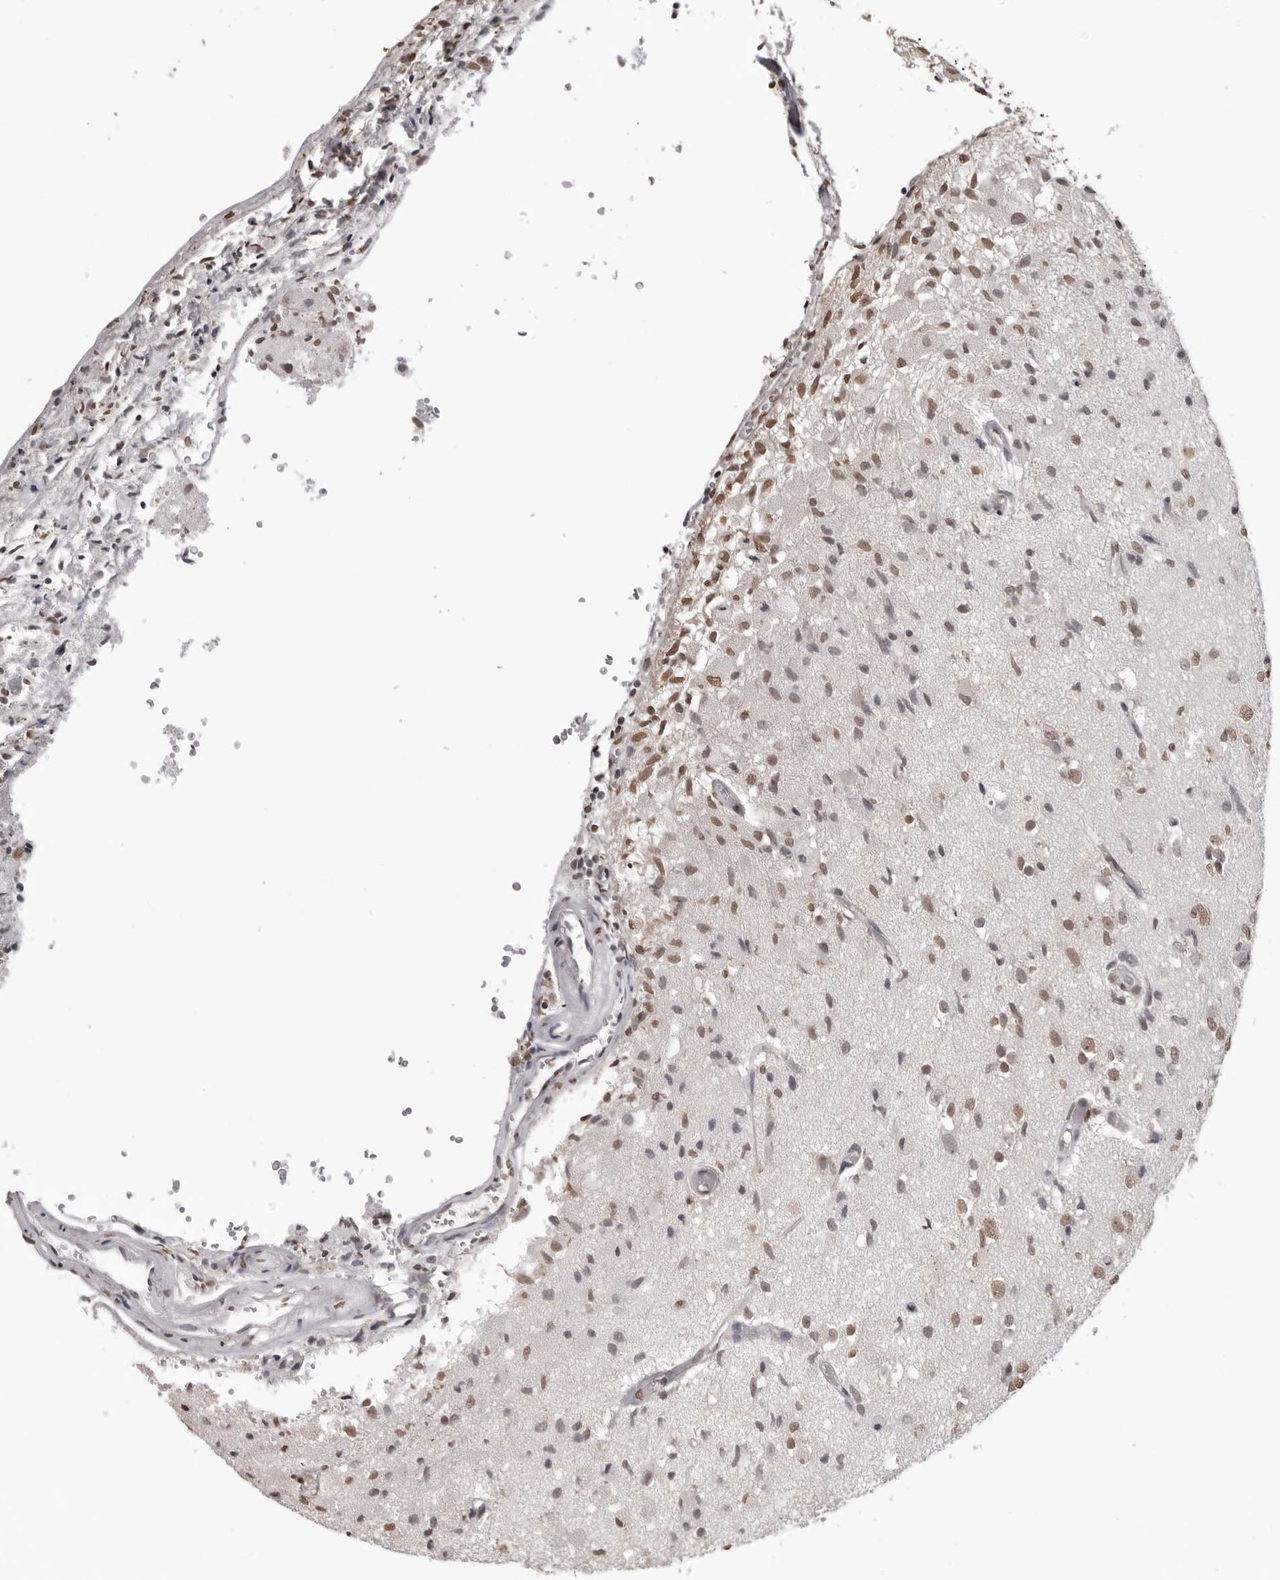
{"staining": {"intensity": "moderate", "quantity": ">75%", "location": "nuclear"}, "tissue": "glioma", "cell_type": "Tumor cells", "image_type": "cancer", "snomed": [{"axis": "morphology", "description": "Normal tissue, NOS"}, {"axis": "morphology", "description": "Glioma, malignant, High grade"}, {"axis": "topography", "description": "Cerebral cortex"}], "caption": "A high-resolution image shows IHC staining of glioma, which shows moderate nuclear staining in about >75% of tumor cells. (Brightfield microscopy of DAB IHC at high magnification).", "gene": "OLIG3", "patient": {"sex": "male", "age": 77}}